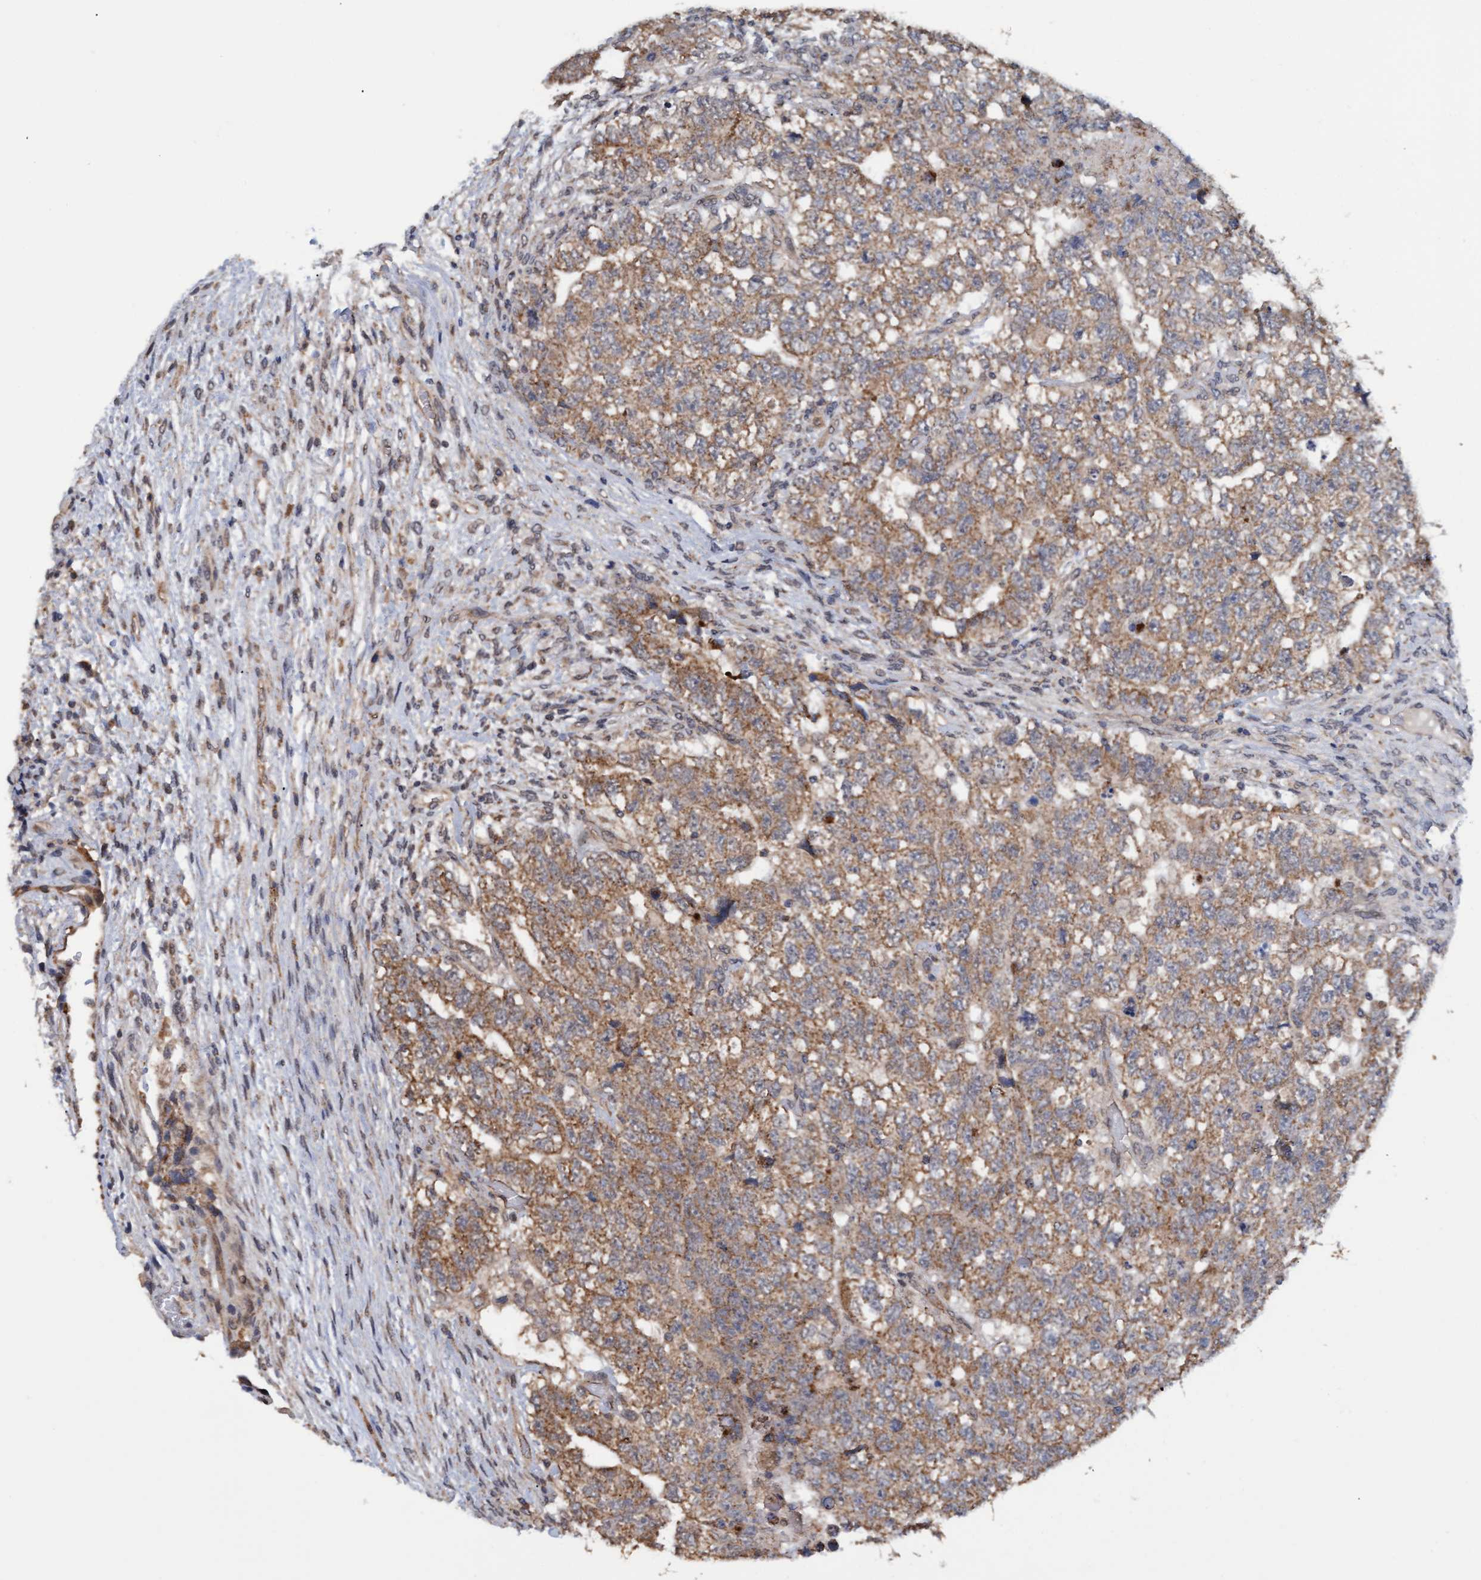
{"staining": {"intensity": "moderate", "quantity": ">75%", "location": "cytoplasmic/membranous"}, "tissue": "testis cancer", "cell_type": "Tumor cells", "image_type": "cancer", "snomed": [{"axis": "morphology", "description": "Carcinoma, Embryonal, NOS"}, {"axis": "topography", "description": "Testis"}], "caption": "There is medium levels of moderate cytoplasmic/membranous staining in tumor cells of testis cancer (embryonal carcinoma), as demonstrated by immunohistochemical staining (brown color).", "gene": "MGLL", "patient": {"sex": "male", "age": 36}}